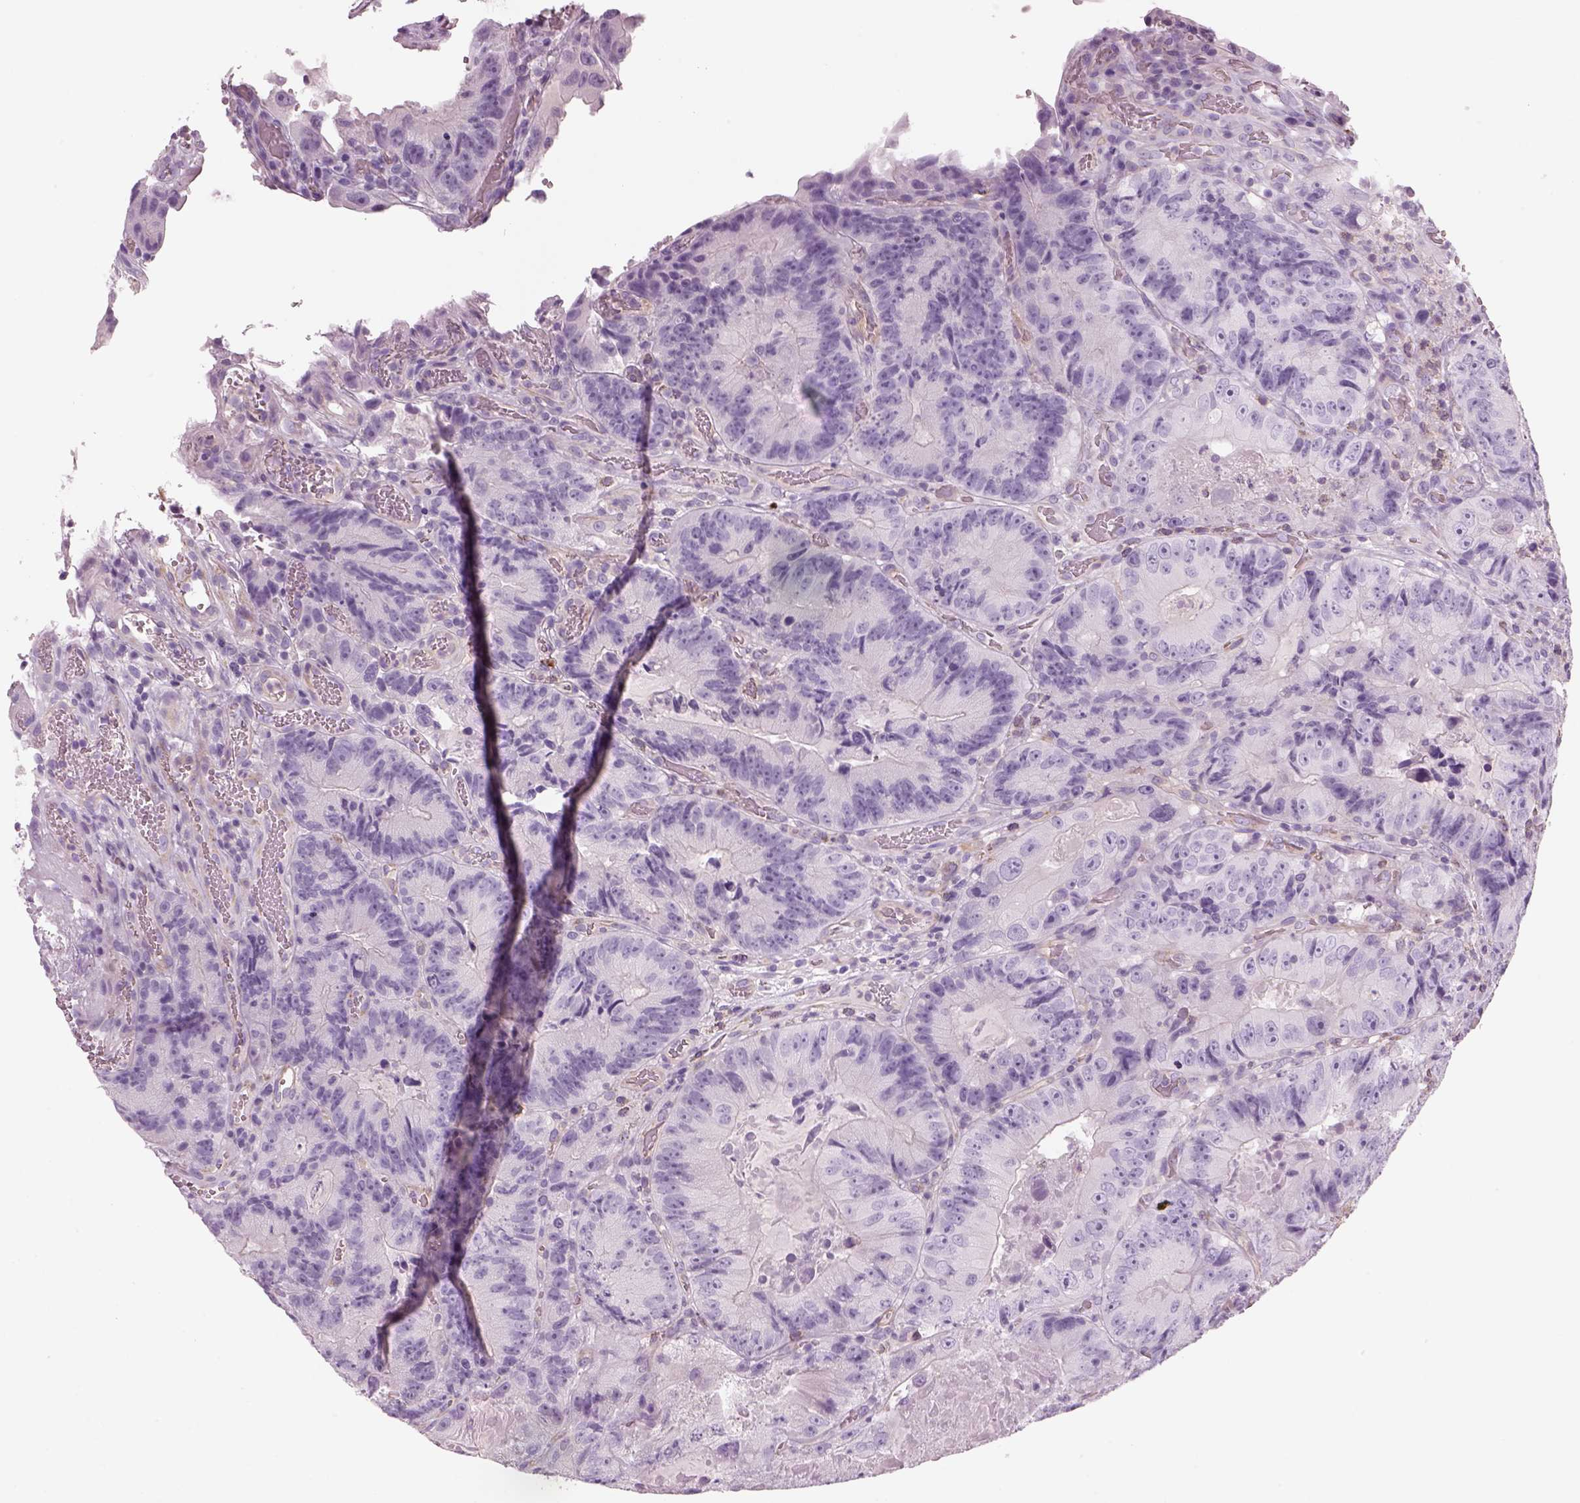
{"staining": {"intensity": "negative", "quantity": "none", "location": "none"}, "tissue": "colorectal cancer", "cell_type": "Tumor cells", "image_type": "cancer", "snomed": [{"axis": "morphology", "description": "Adenocarcinoma, NOS"}, {"axis": "topography", "description": "Colon"}], "caption": "A high-resolution micrograph shows immunohistochemistry staining of adenocarcinoma (colorectal), which displays no significant expression in tumor cells. Brightfield microscopy of IHC stained with DAB (3,3'-diaminobenzidine) (brown) and hematoxylin (blue), captured at high magnification.", "gene": "SLC1A7", "patient": {"sex": "female", "age": 86}}